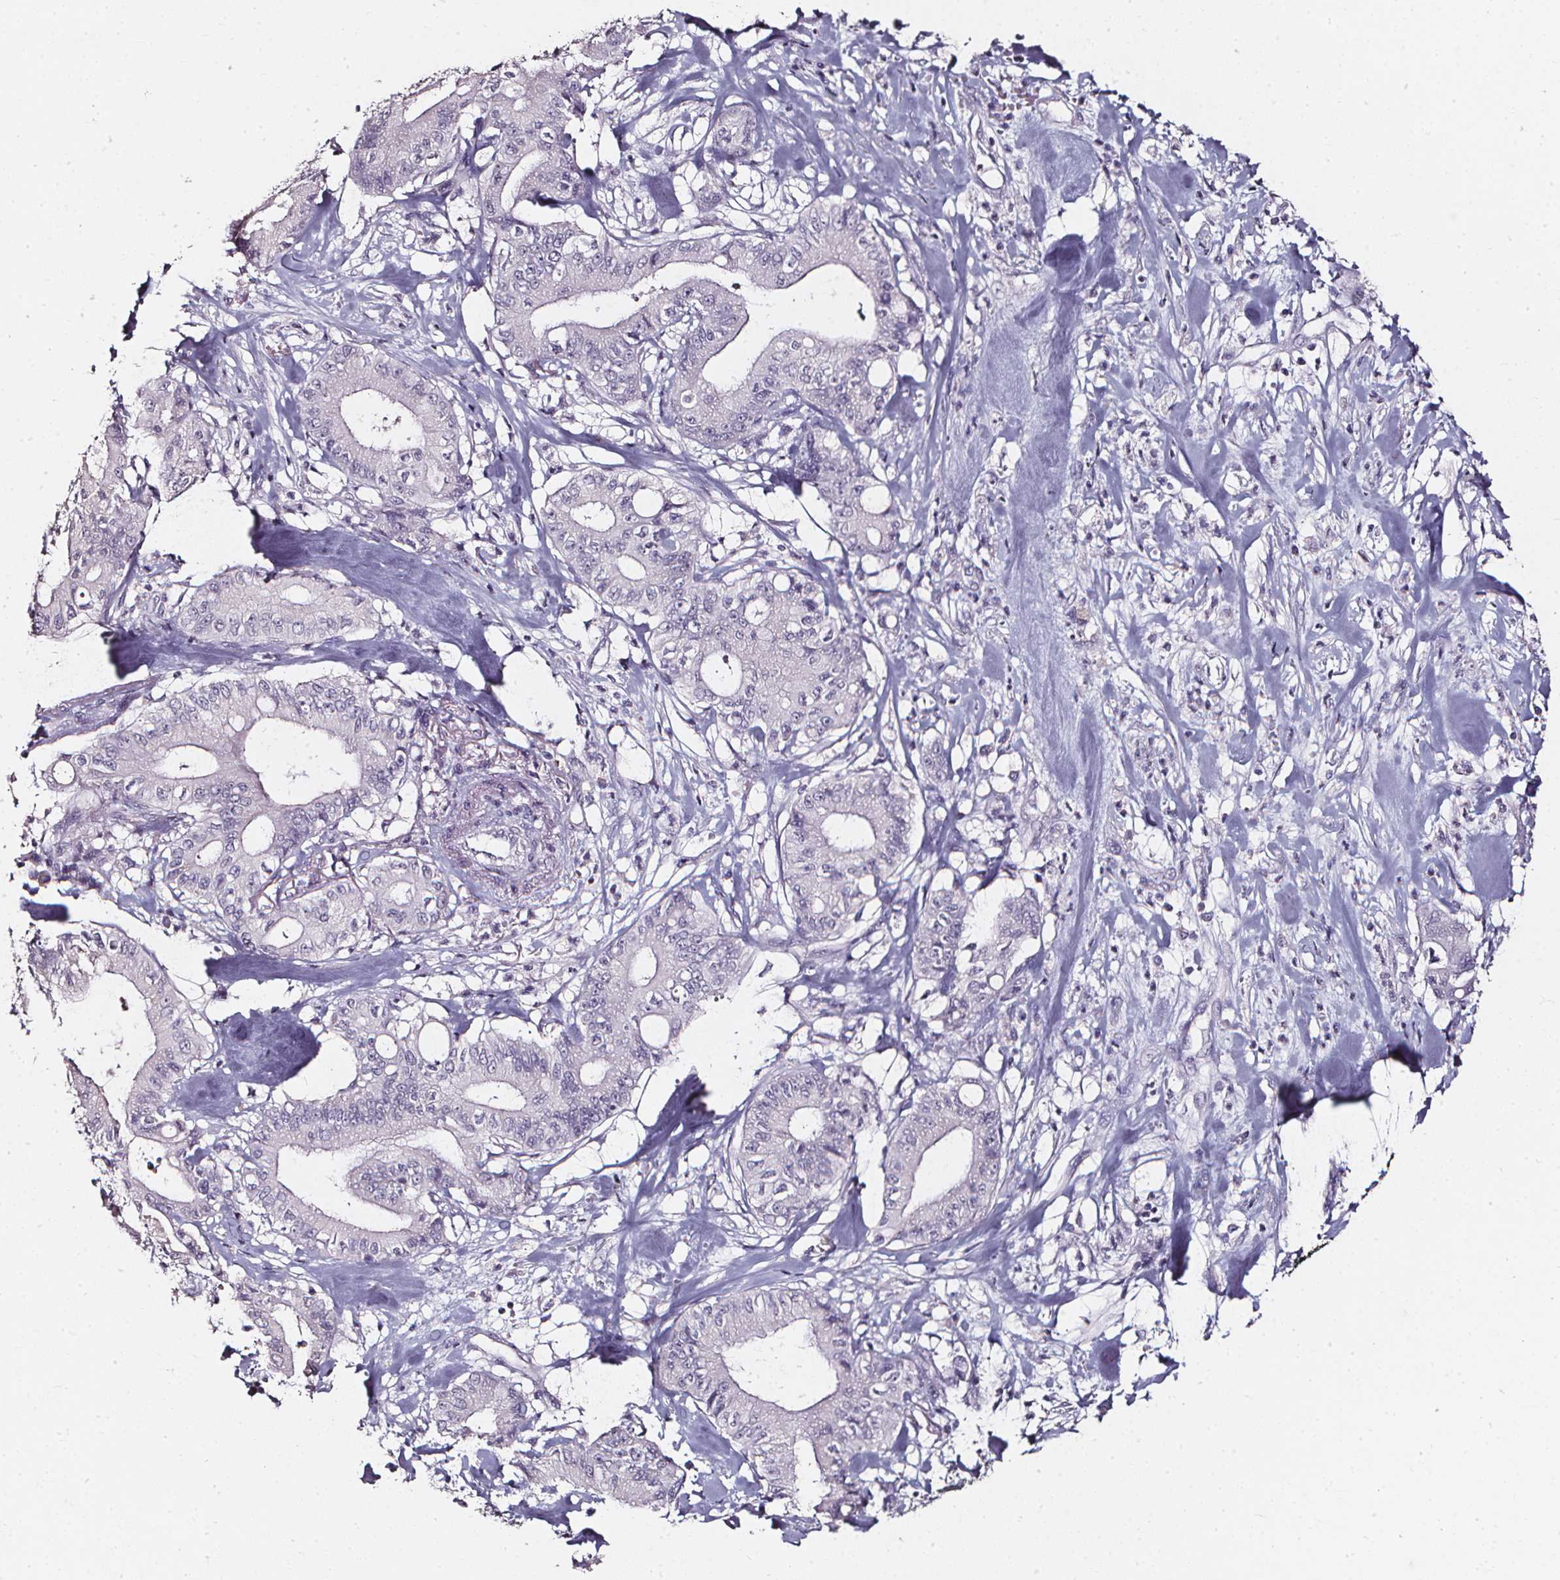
{"staining": {"intensity": "negative", "quantity": "none", "location": "none"}, "tissue": "pancreatic cancer", "cell_type": "Tumor cells", "image_type": "cancer", "snomed": [{"axis": "morphology", "description": "Adenocarcinoma, NOS"}, {"axis": "topography", "description": "Pancreas"}], "caption": "There is no significant staining in tumor cells of adenocarcinoma (pancreatic).", "gene": "DEFA5", "patient": {"sex": "male", "age": 71}}